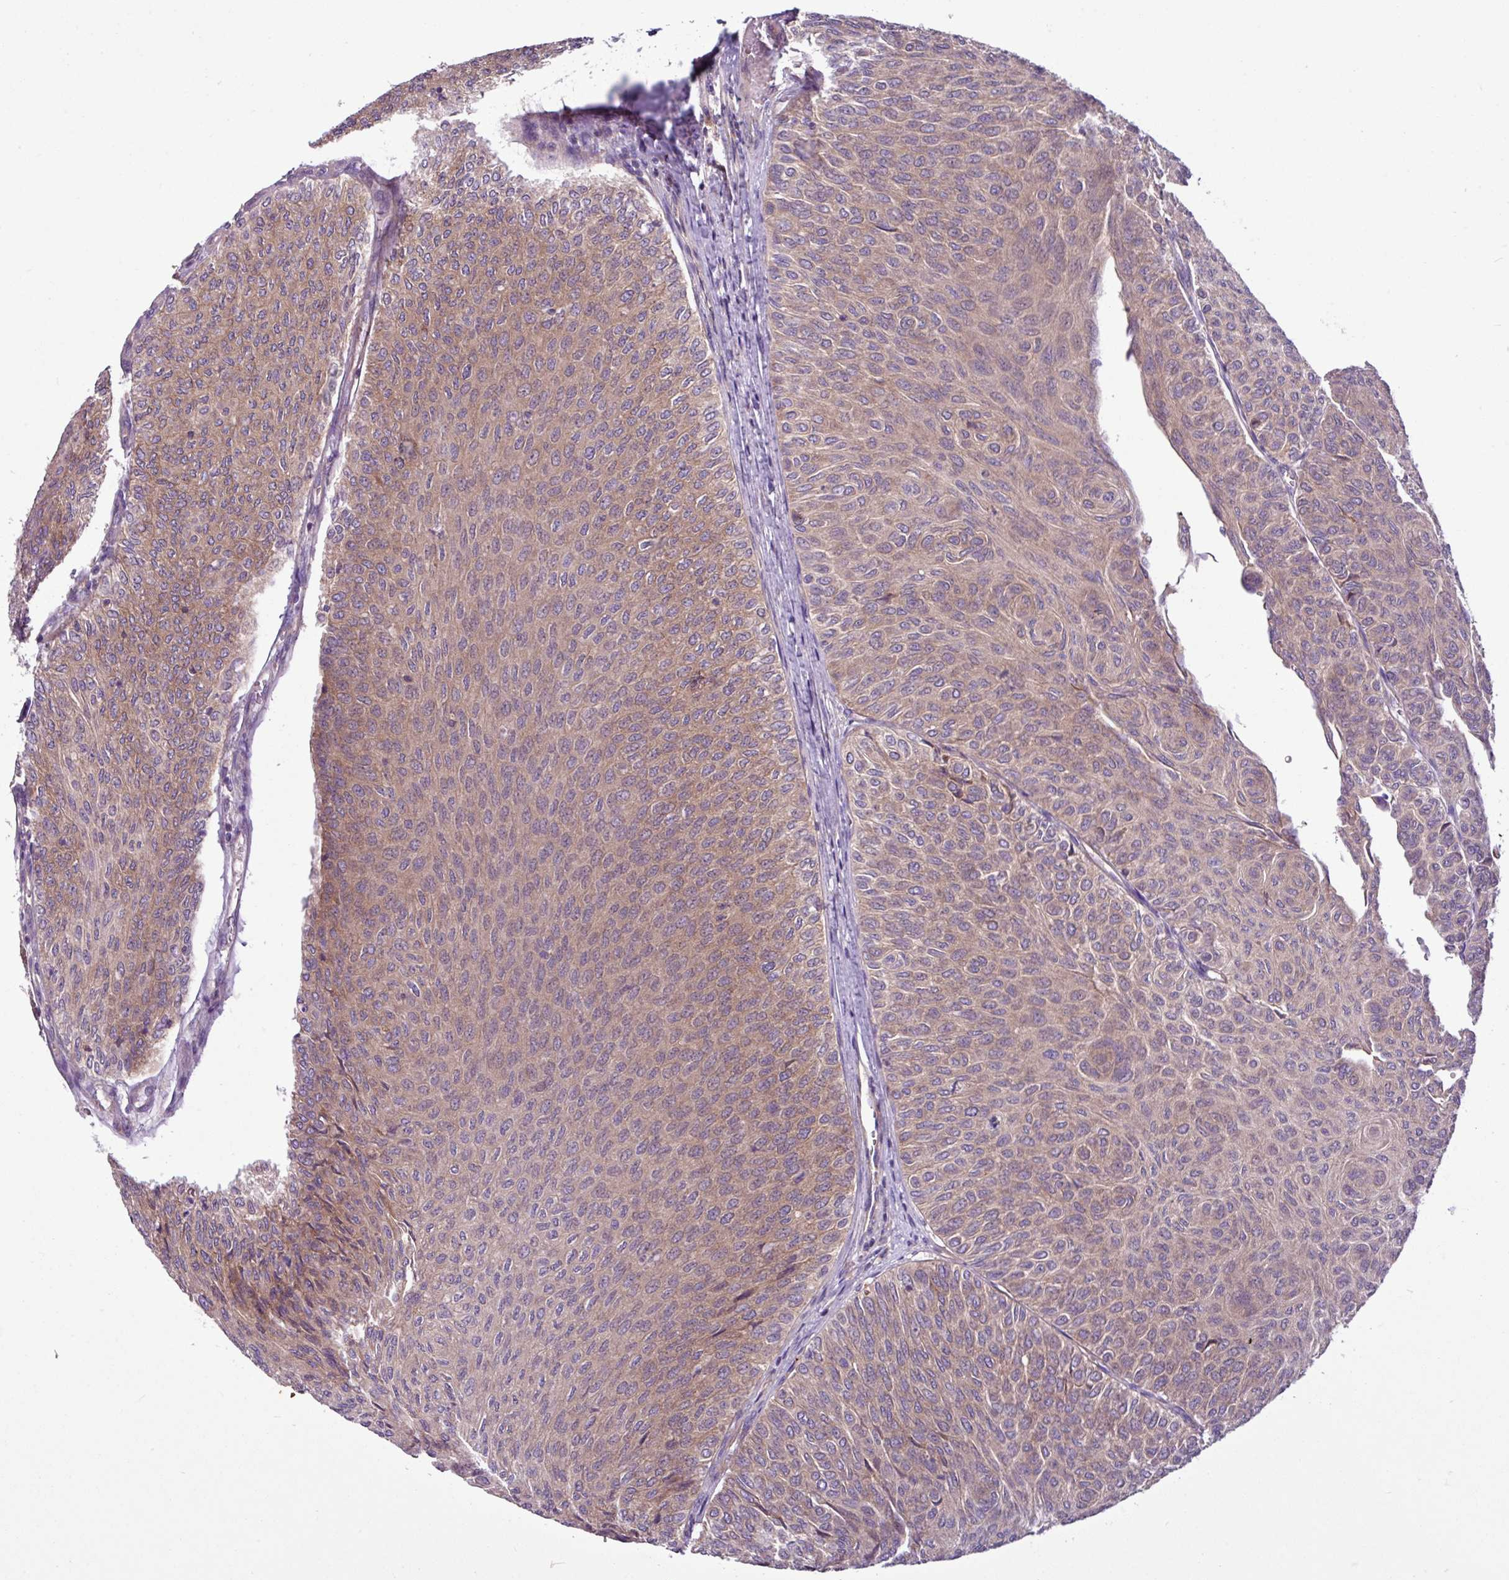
{"staining": {"intensity": "moderate", "quantity": ">75%", "location": "cytoplasmic/membranous"}, "tissue": "urothelial cancer", "cell_type": "Tumor cells", "image_type": "cancer", "snomed": [{"axis": "morphology", "description": "Urothelial carcinoma, Low grade"}, {"axis": "topography", "description": "Urinary bladder"}], "caption": "Moderate cytoplasmic/membranous expression is present in about >75% of tumor cells in urothelial carcinoma (low-grade). The protein is shown in brown color, while the nuclei are stained blue.", "gene": "MROH2A", "patient": {"sex": "male", "age": 78}}